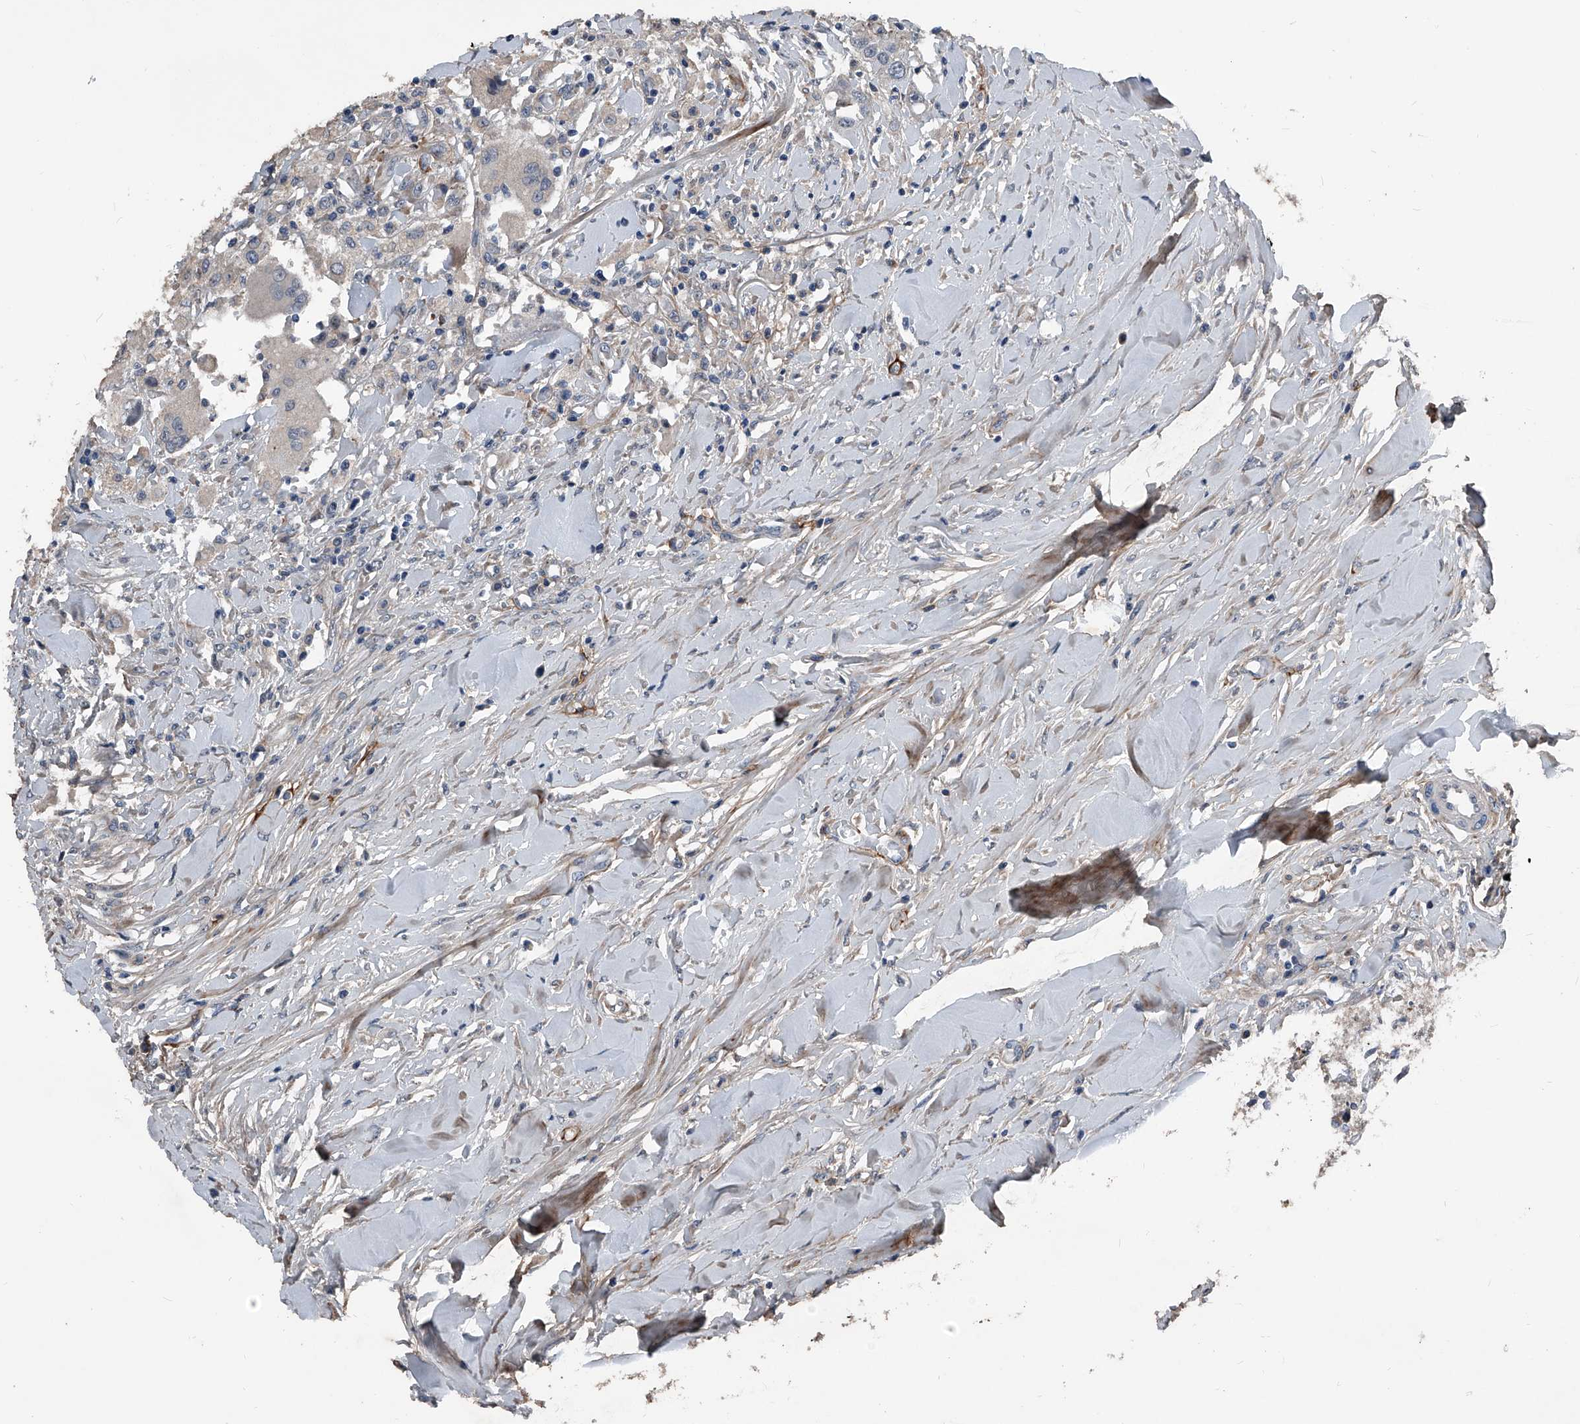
{"staining": {"intensity": "negative", "quantity": "none", "location": "none"}, "tissue": "head and neck cancer", "cell_type": "Tumor cells", "image_type": "cancer", "snomed": [{"axis": "morphology", "description": "Normal tissue, NOS"}, {"axis": "morphology", "description": "Squamous cell carcinoma, NOS"}, {"axis": "topography", "description": "Skeletal muscle"}, {"axis": "topography", "description": "Head-Neck"}], "caption": "Human squamous cell carcinoma (head and neck) stained for a protein using immunohistochemistry shows no positivity in tumor cells.", "gene": "PHACTR1", "patient": {"sex": "male", "age": 51}}